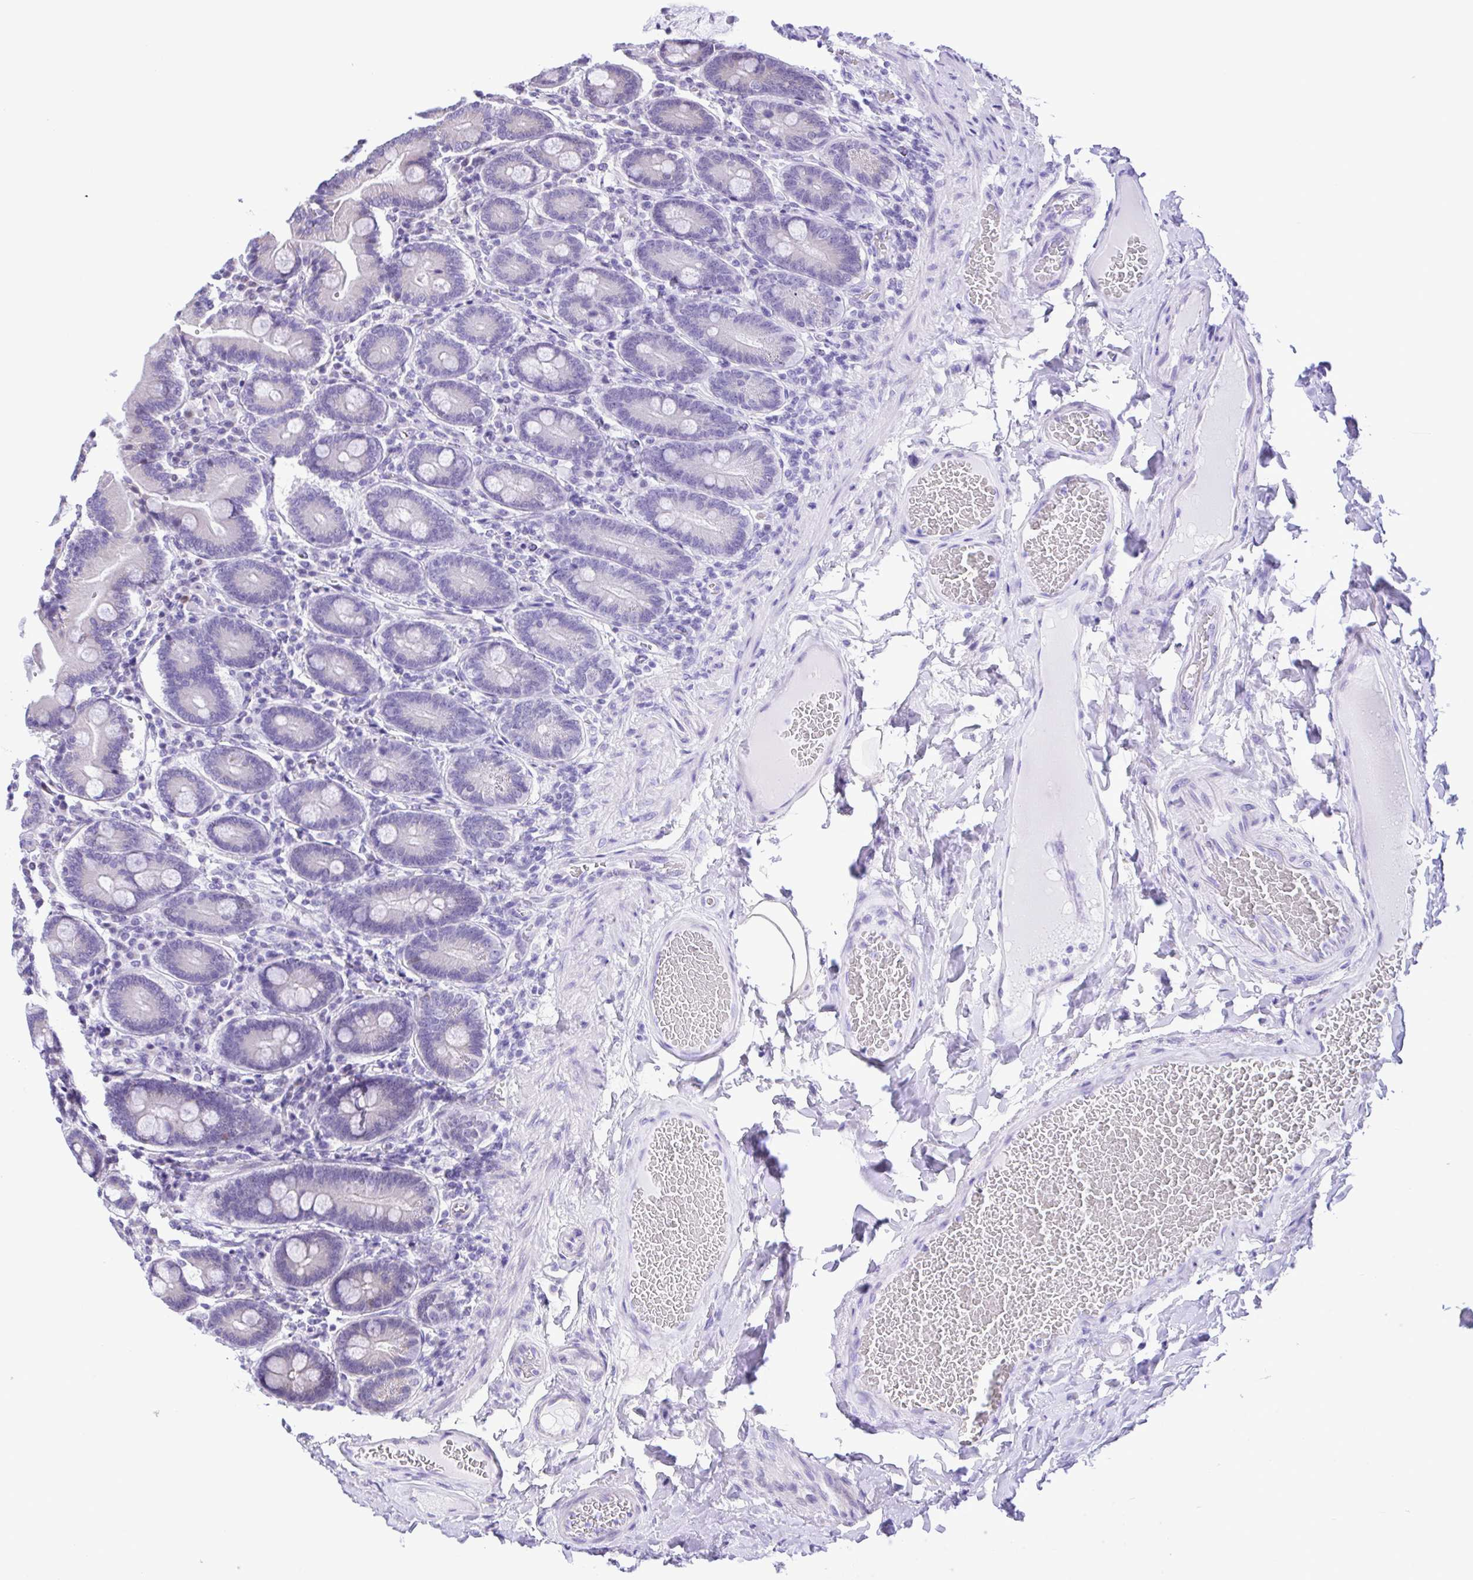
{"staining": {"intensity": "negative", "quantity": "none", "location": "none"}, "tissue": "duodenum", "cell_type": "Glandular cells", "image_type": "normal", "snomed": [{"axis": "morphology", "description": "Normal tissue, NOS"}, {"axis": "topography", "description": "Duodenum"}], "caption": "Immunohistochemical staining of benign duodenum demonstrates no significant positivity in glandular cells.", "gene": "ENSG00000286022", "patient": {"sex": "female", "age": 62}}